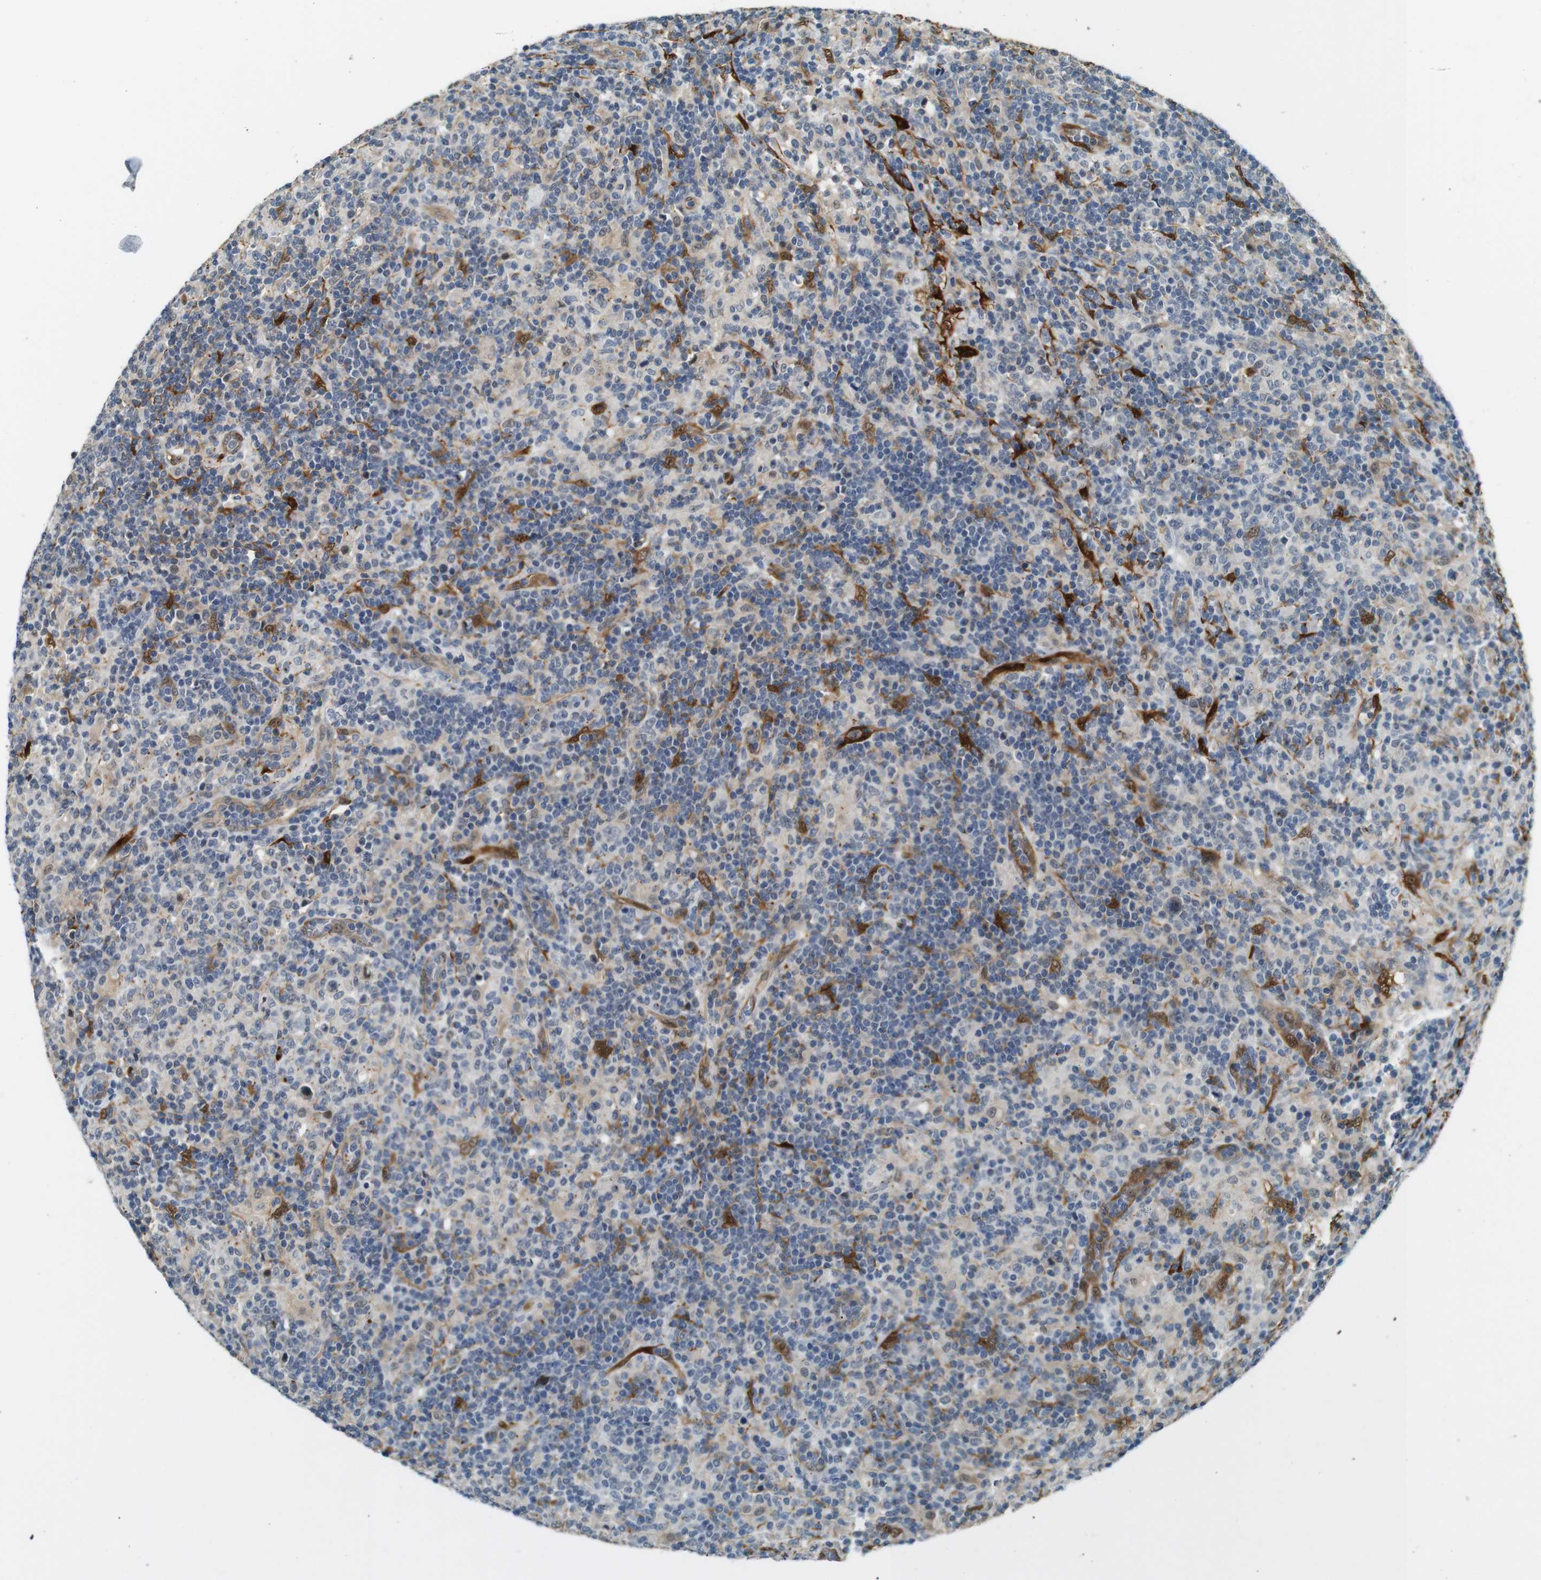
{"staining": {"intensity": "moderate", "quantity": "25%-75%", "location": "cytoplasmic/membranous,nuclear"}, "tissue": "lymphoma", "cell_type": "Tumor cells", "image_type": "cancer", "snomed": [{"axis": "morphology", "description": "Hodgkin's disease, NOS"}, {"axis": "topography", "description": "Lymph node"}], "caption": "This photomicrograph displays Hodgkin's disease stained with immunohistochemistry to label a protein in brown. The cytoplasmic/membranous and nuclear of tumor cells show moderate positivity for the protein. Nuclei are counter-stained blue.", "gene": "LXN", "patient": {"sex": "male", "age": 70}}